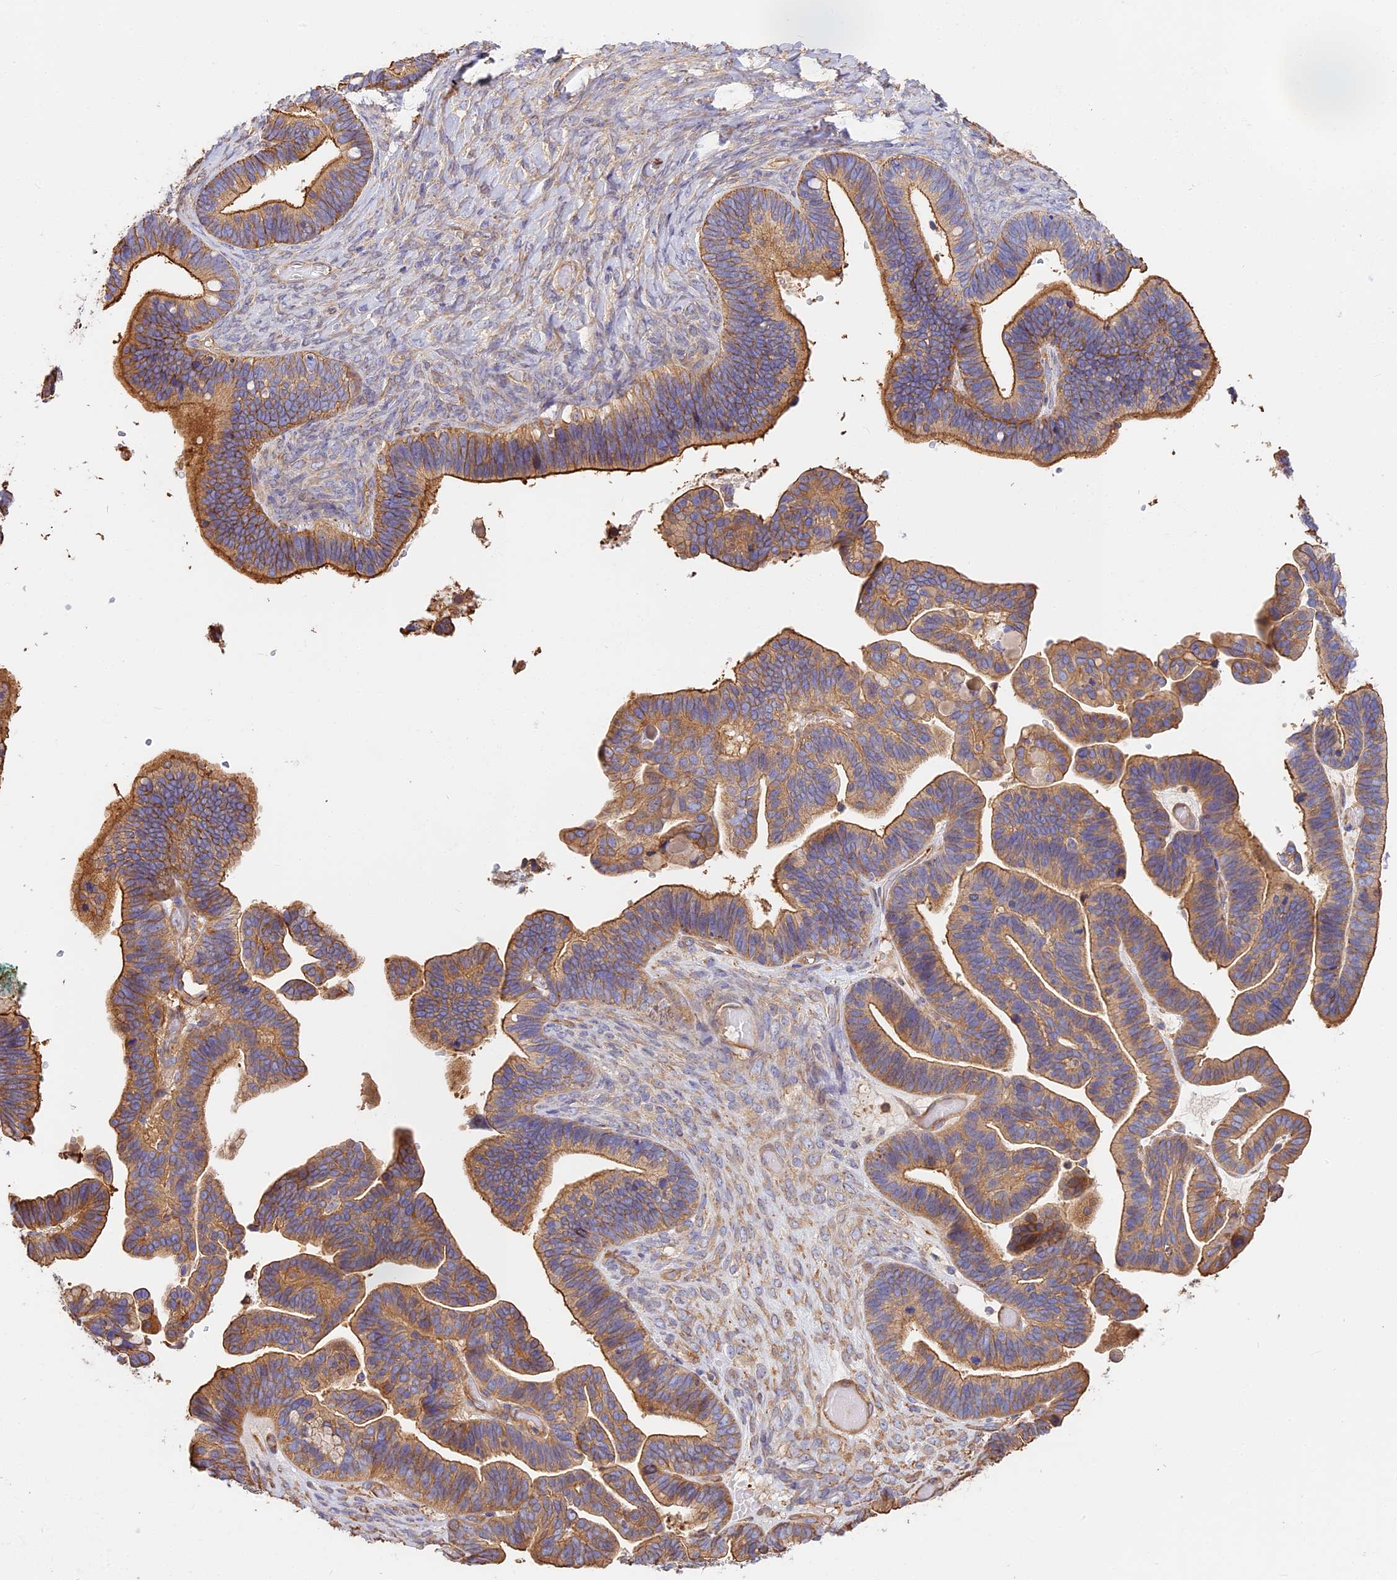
{"staining": {"intensity": "moderate", "quantity": ">75%", "location": "cytoplasmic/membranous"}, "tissue": "ovarian cancer", "cell_type": "Tumor cells", "image_type": "cancer", "snomed": [{"axis": "morphology", "description": "Cystadenocarcinoma, serous, NOS"}, {"axis": "topography", "description": "Ovary"}], "caption": "This histopathology image demonstrates immunohistochemistry staining of human ovarian cancer, with medium moderate cytoplasmic/membranous positivity in about >75% of tumor cells.", "gene": "VPS18", "patient": {"sex": "female", "age": 56}}